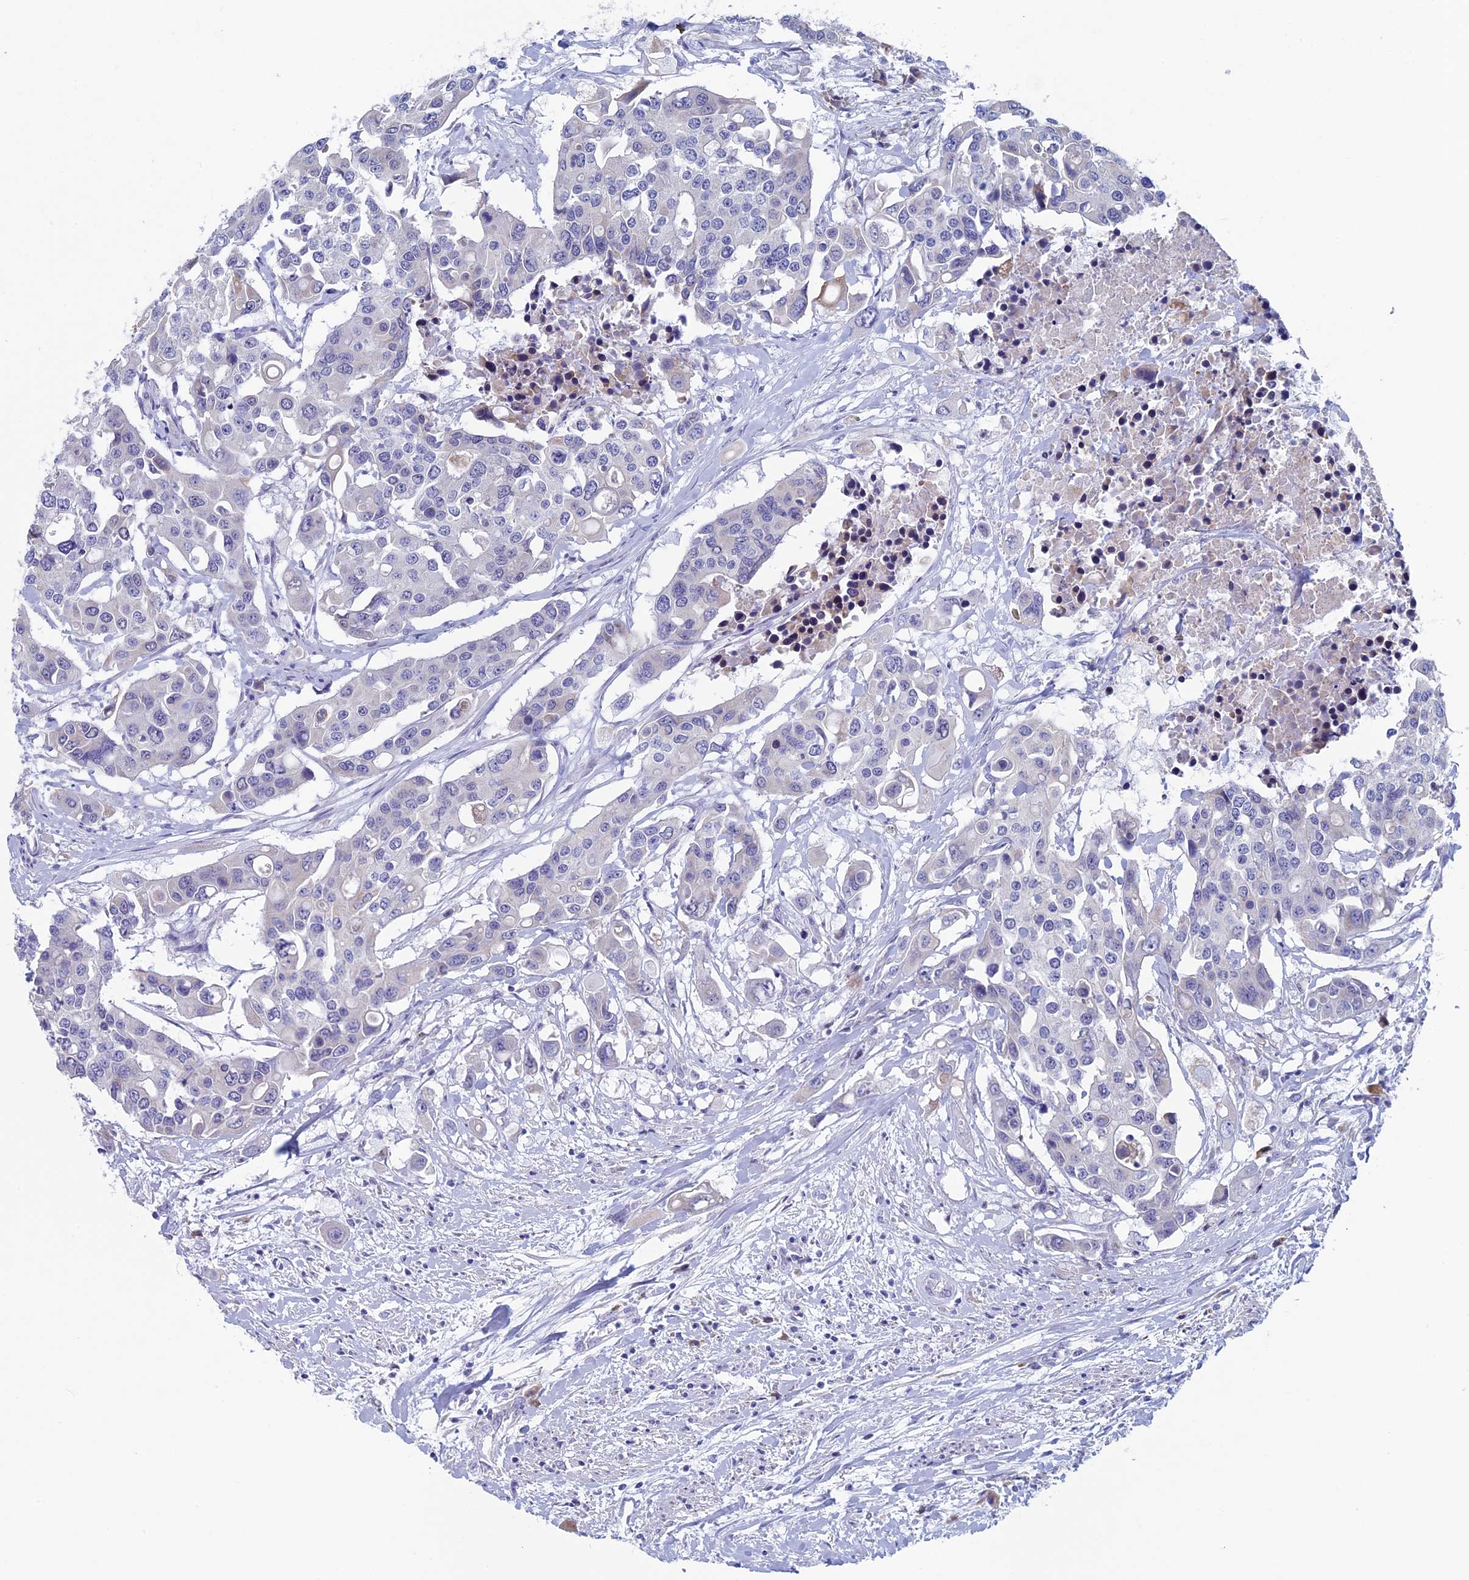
{"staining": {"intensity": "negative", "quantity": "none", "location": "none"}, "tissue": "colorectal cancer", "cell_type": "Tumor cells", "image_type": "cancer", "snomed": [{"axis": "morphology", "description": "Adenocarcinoma, NOS"}, {"axis": "topography", "description": "Colon"}], "caption": "High power microscopy micrograph of an IHC photomicrograph of colorectal cancer (adenocarcinoma), revealing no significant expression in tumor cells.", "gene": "MAGEB6", "patient": {"sex": "male", "age": 77}}